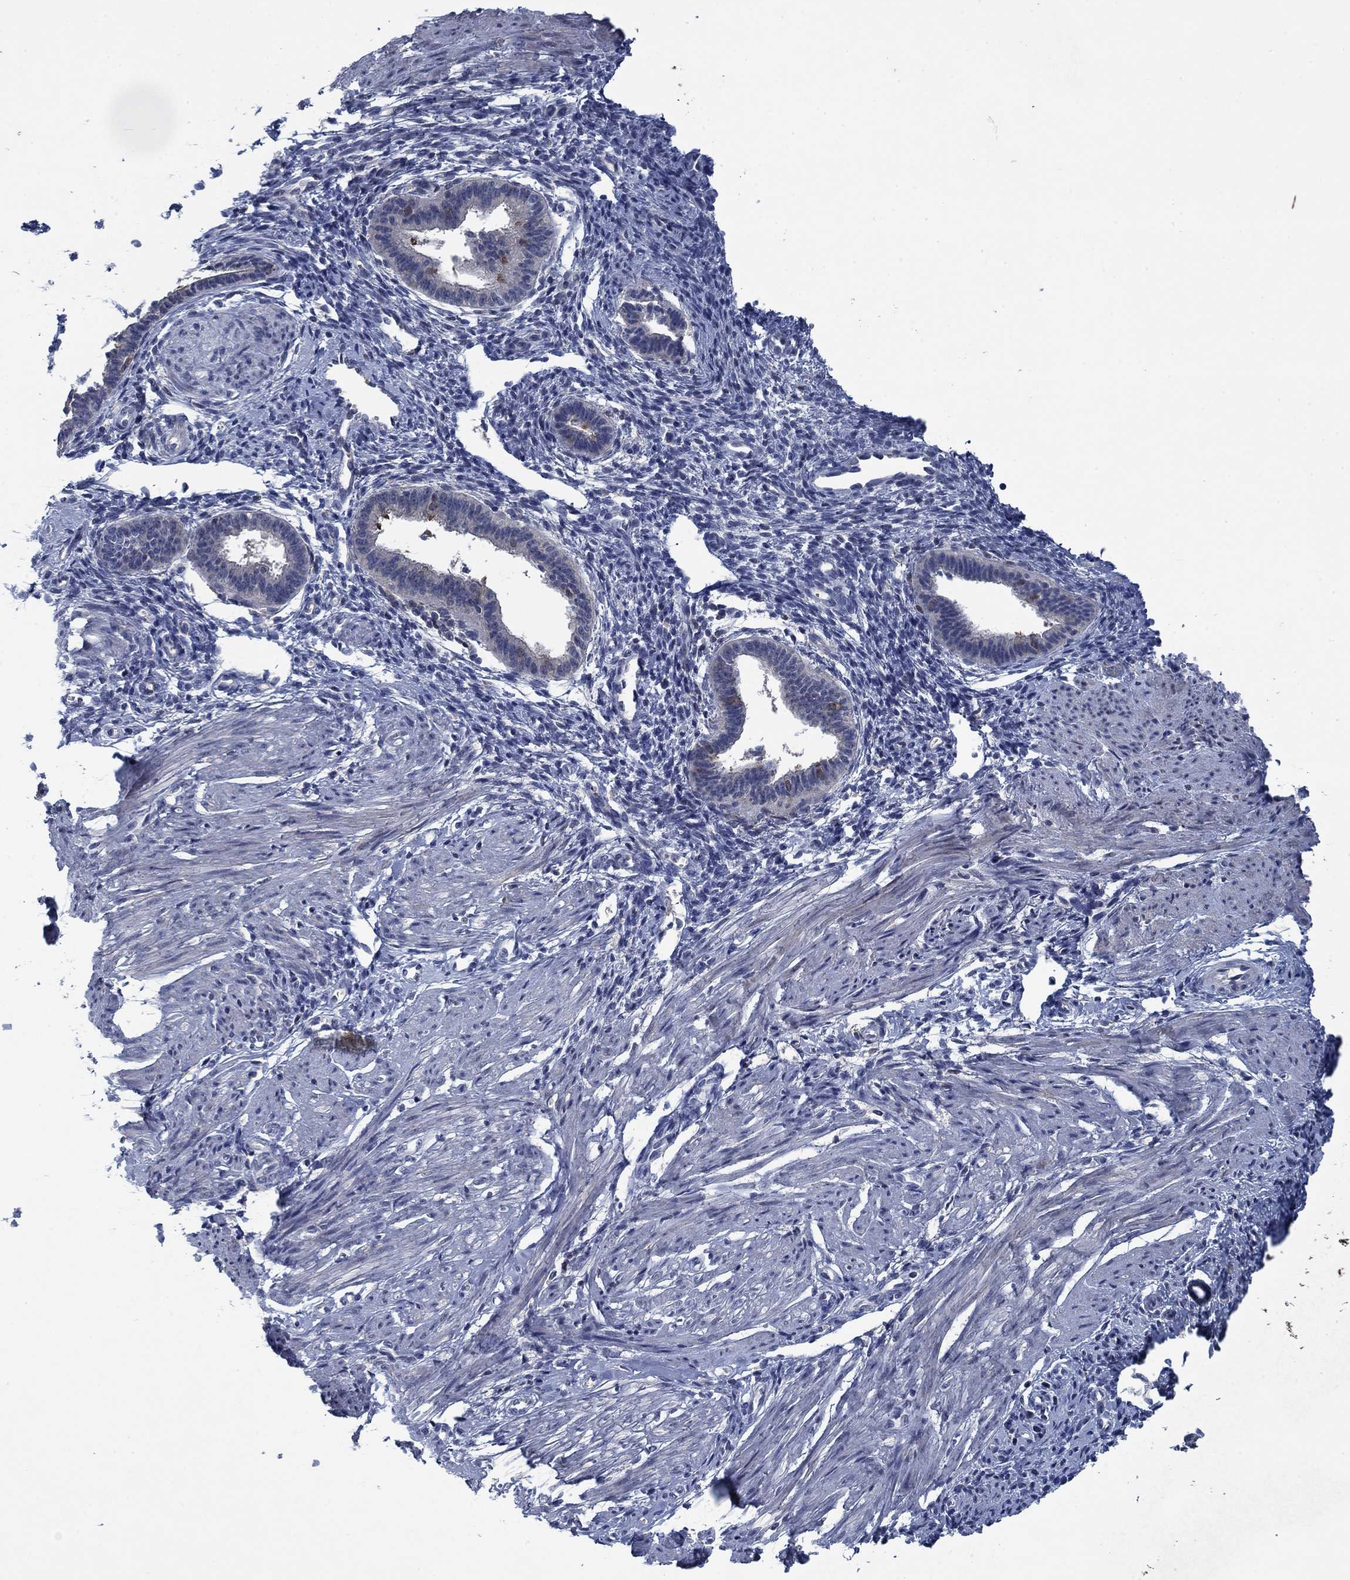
{"staining": {"intensity": "negative", "quantity": "none", "location": "none"}, "tissue": "endometrium", "cell_type": "Cells in endometrial stroma", "image_type": "normal", "snomed": [{"axis": "morphology", "description": "Normal tissue, NOS"}, {"axis": "topography", "description": "Cervix"}, {"axis": "topography", "description": "Endometrium"}], "caption": "Immunohistochemistry (IHC) of normal endometrium shows no expression in cells in endometrial stroma. The staining is performed using DAB brown chromogen with nuclei counter-stained in using hematoxylin.", "gene": "PNMA8A", "patient": {"sex": "female", "age": 37}}